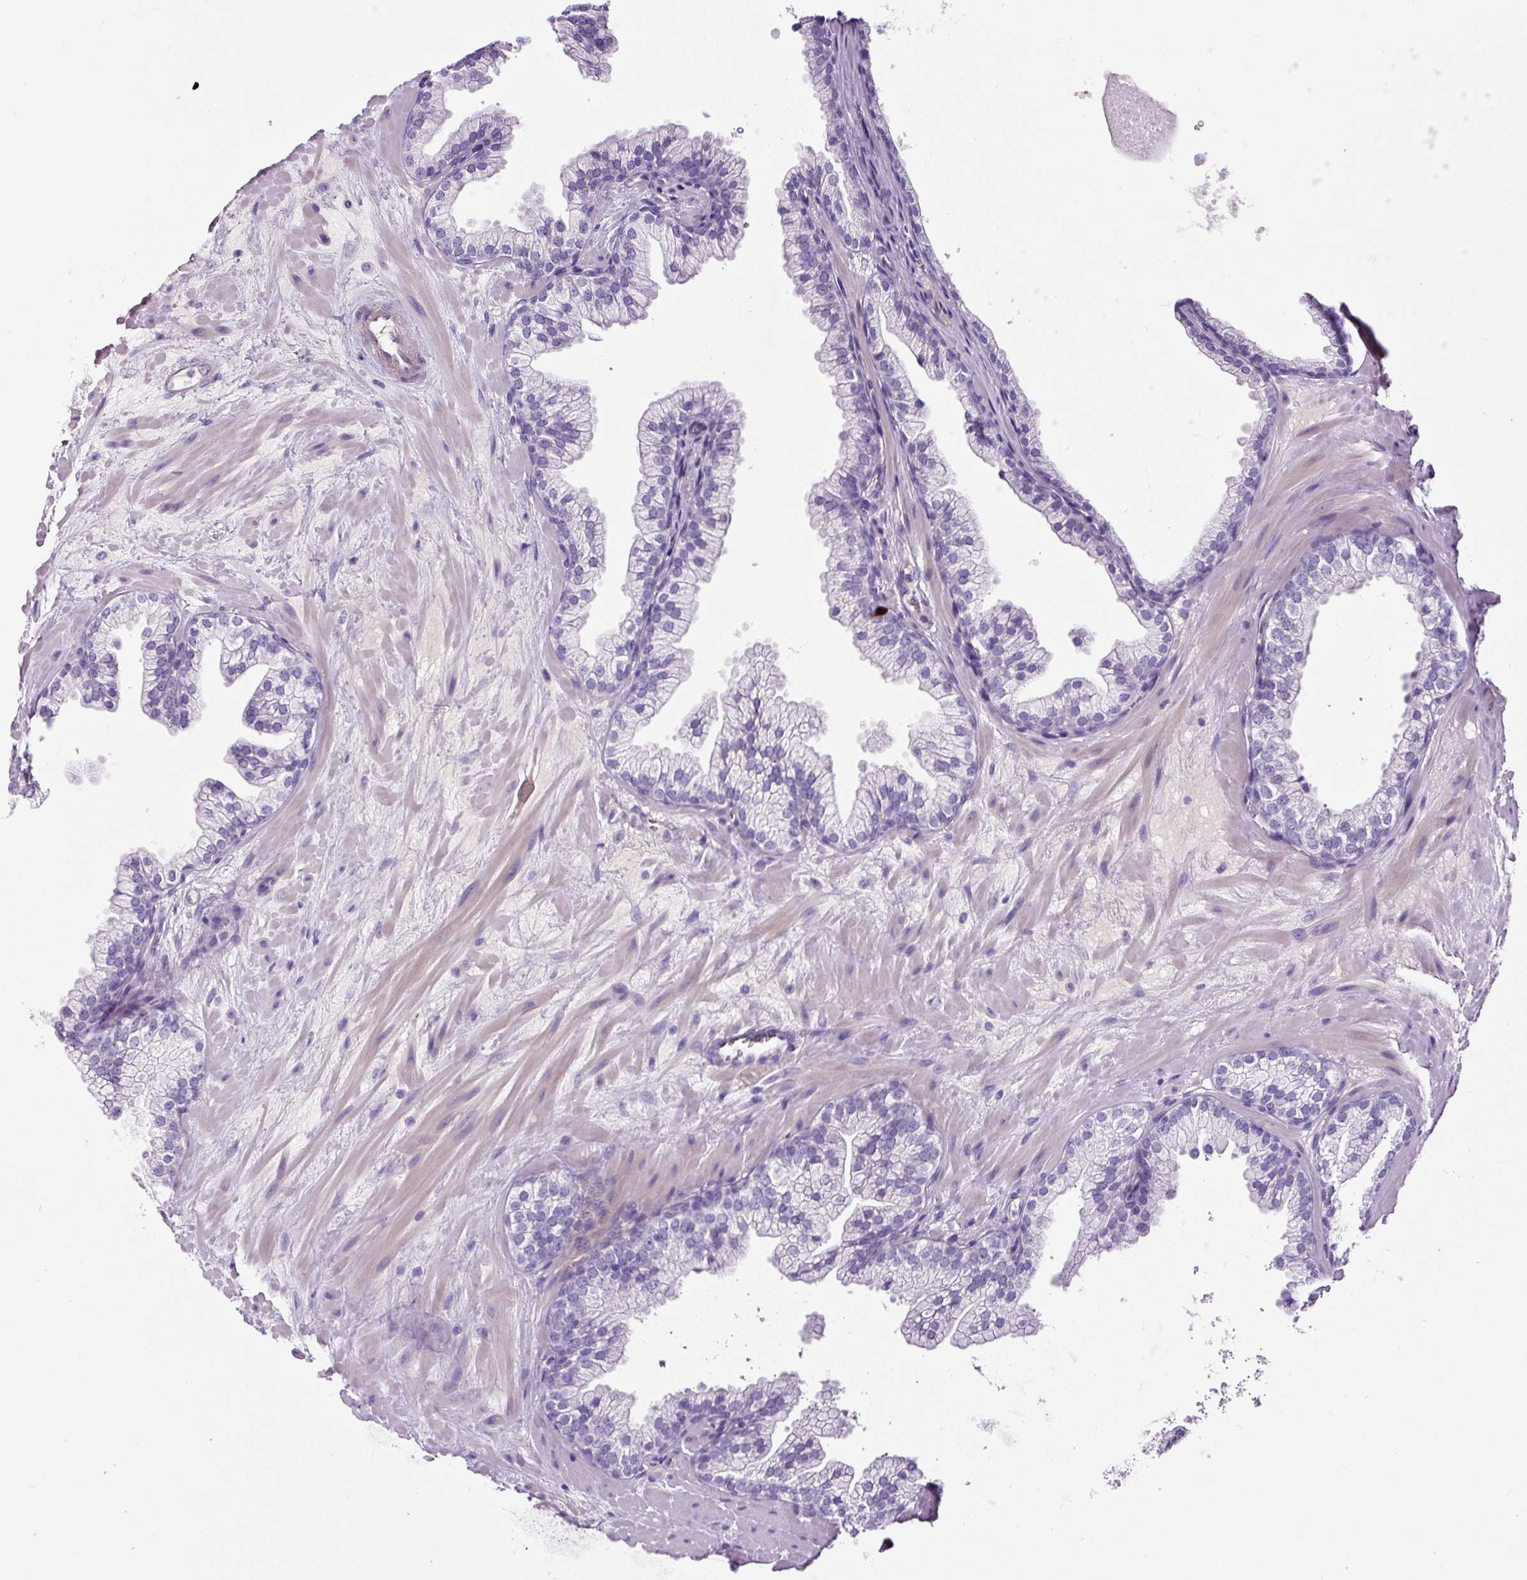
{"staining": {"intensity": "negative", "quantity": "none", "location": "none"}, "tissue": "prostate", "cell_type": "Glandular cells", "image_type": "normal", "snomed": [{"axis": "morphology", "description": "Normal tissue, NOS"}, {"axis": "topography", "description": "Prostate"}, {"axis": "topography", "description": "Peripheral nerve tissue"}], "caption": "IHC micrograph of benign prostate: human prostate stained with DAB demonstrates no significant protein positivity in glandular cells.", "gene": "OR14A2", "patient": {"sex": "male", "age": 61}}